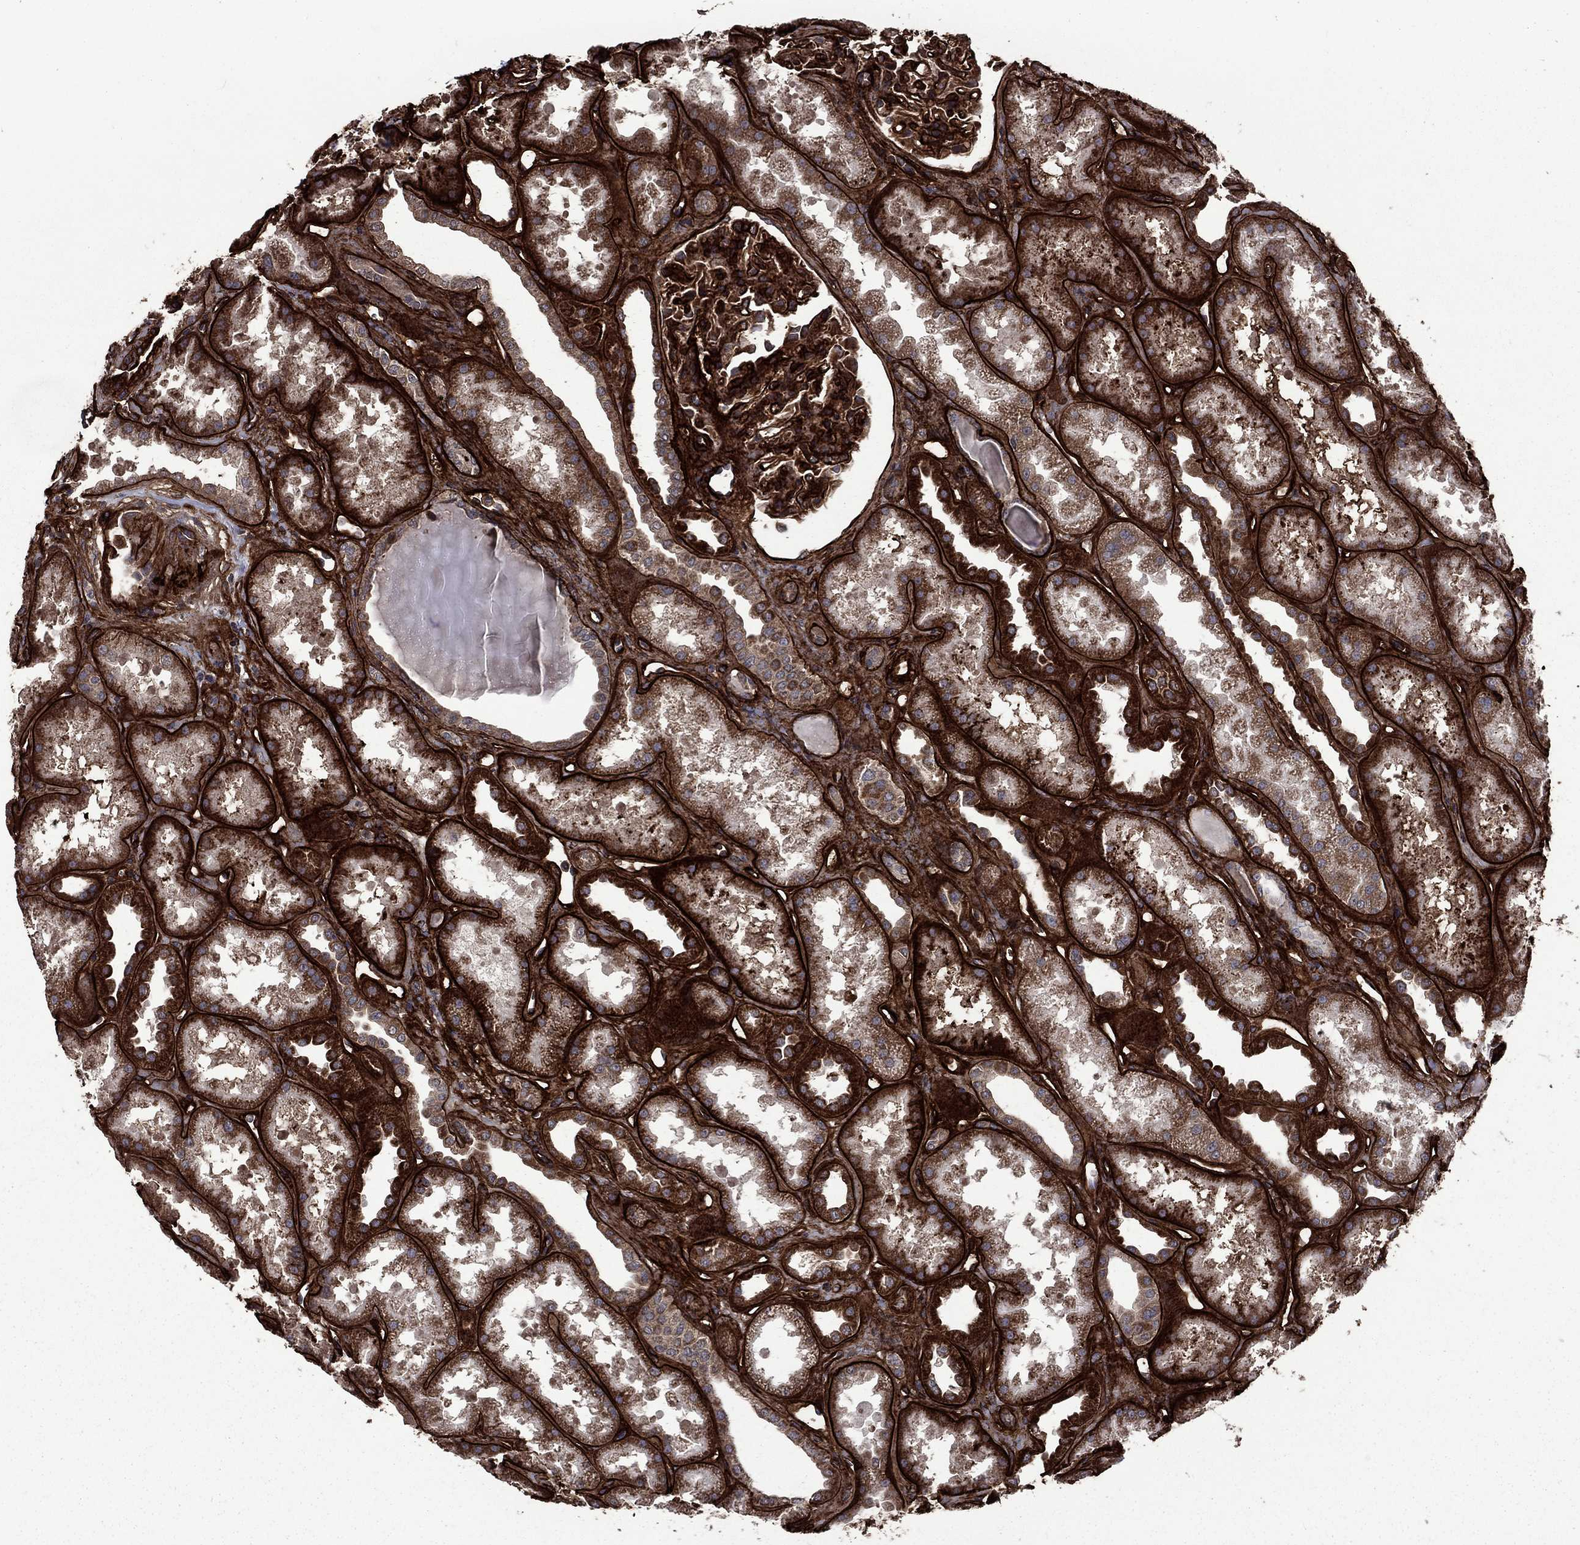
{"staining": {"intensity": "strong", "quantity": "25%-75%", "location": "cytoplasmic/membranous"}, "tissue": "kidney", "cell_type": "Cells in glomeruli", "image_type": "normal", "snomed": [{"axis": "morphology", "description": "Normal tissue, NOS"}, {"axis": "topography", "description": "Kidney"}], "caption": "This photomicrograph shows immunohistochemistry staining of benign kidney, with high strong cytoplasmic/membranous expression in about 25%-75% of cells in glomeruli.", "gene": "COL18A1", "patient": {"sex": "male", "age": 61}}